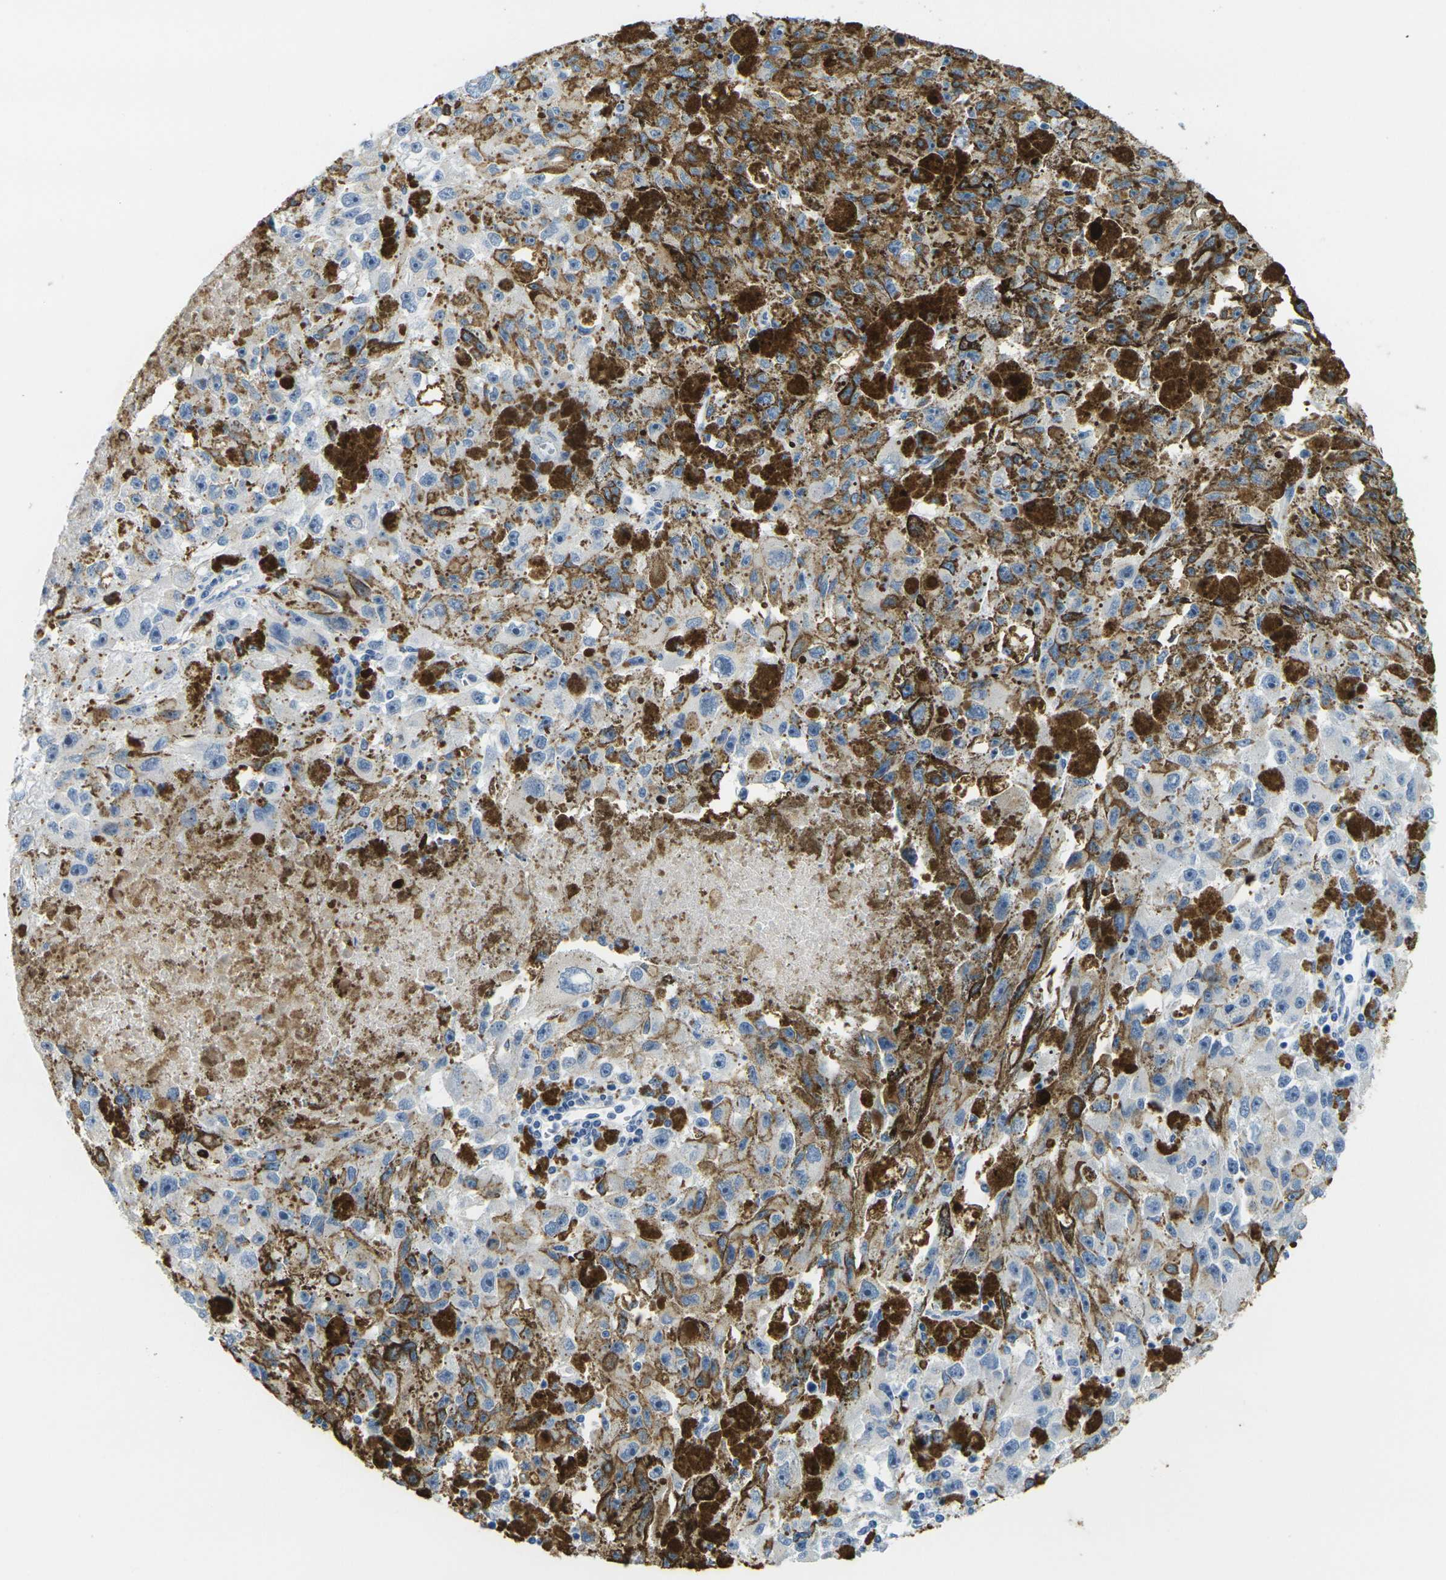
{"staining": {"intensity": "negative", "quantity": "none", "location": "none"}, "tissue": "melanoma", "cell_type": "Tumor cells", "image_type": "cancer", "snomed": [{"axis": "morphology", "description": "Malignant melanoma in situ"}, {"axis": "morphology", "description": "Malignant melanoma, NOS"}, {"axis": "topography", "description": "Skin"}], "caption": "Human melanoma stained for a protein using IHC displays no positivity in tumor cells.", "gene": "GPR15", "patient": {"sex": "female", "age": 88}}